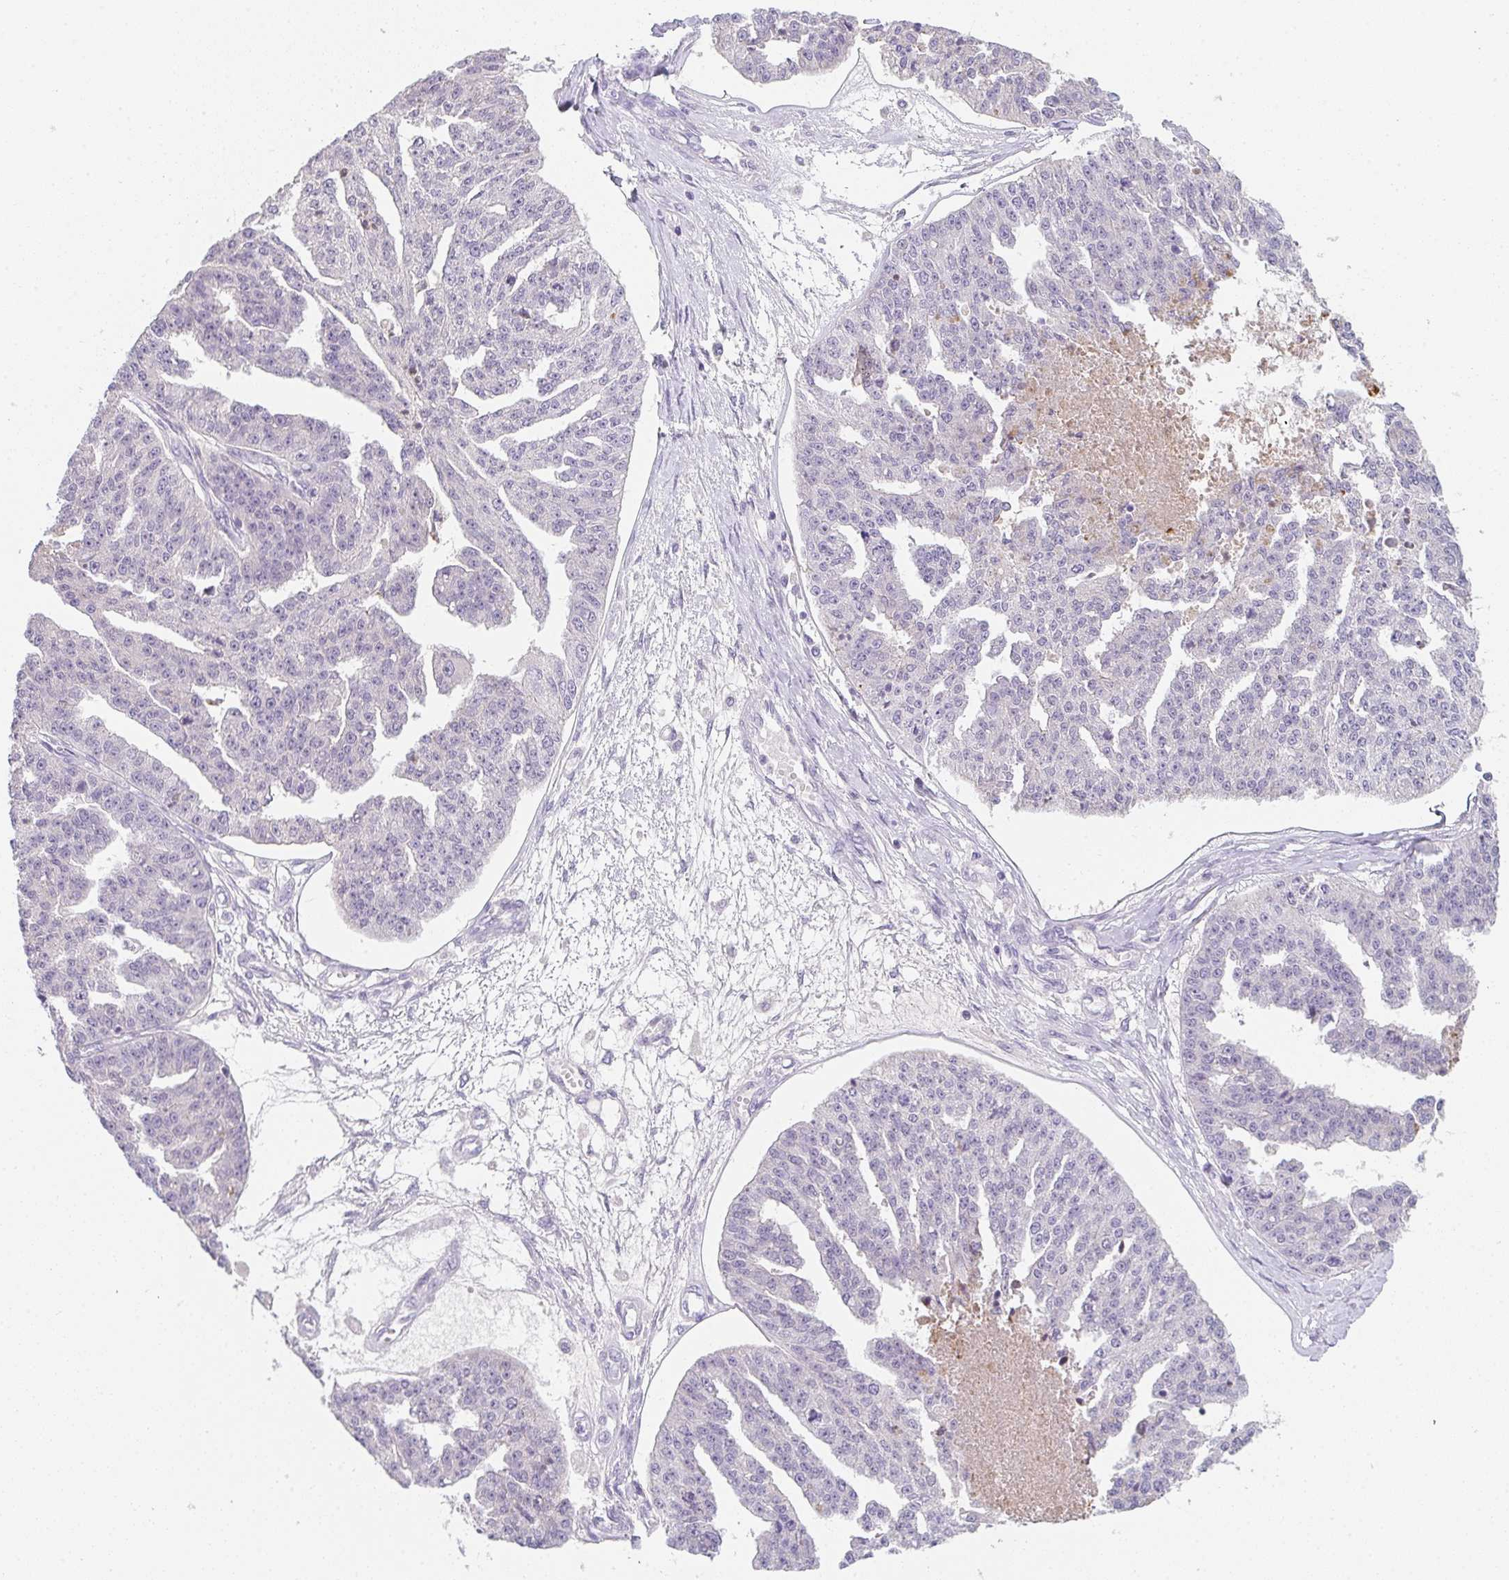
{"staining": {"intensity": "negative", "quantity": "none", "location": "none"}, "tissue": "ovarian cancer", "cell_type": "Tumor cells", "image_type": "cancer", "snomed": [{"axis": "morphology", "description": "Cystadenocarcinoma, serous, NOS"}, {"axis": "topography", "description": "Ovary"}], "caption": "A histopathology image of human ovarian serous cystadenocarcinoma is negative for staining in tumor cells.", "gene": "C1QTNF8", "patient": {"sex": "female", "age": 58}}